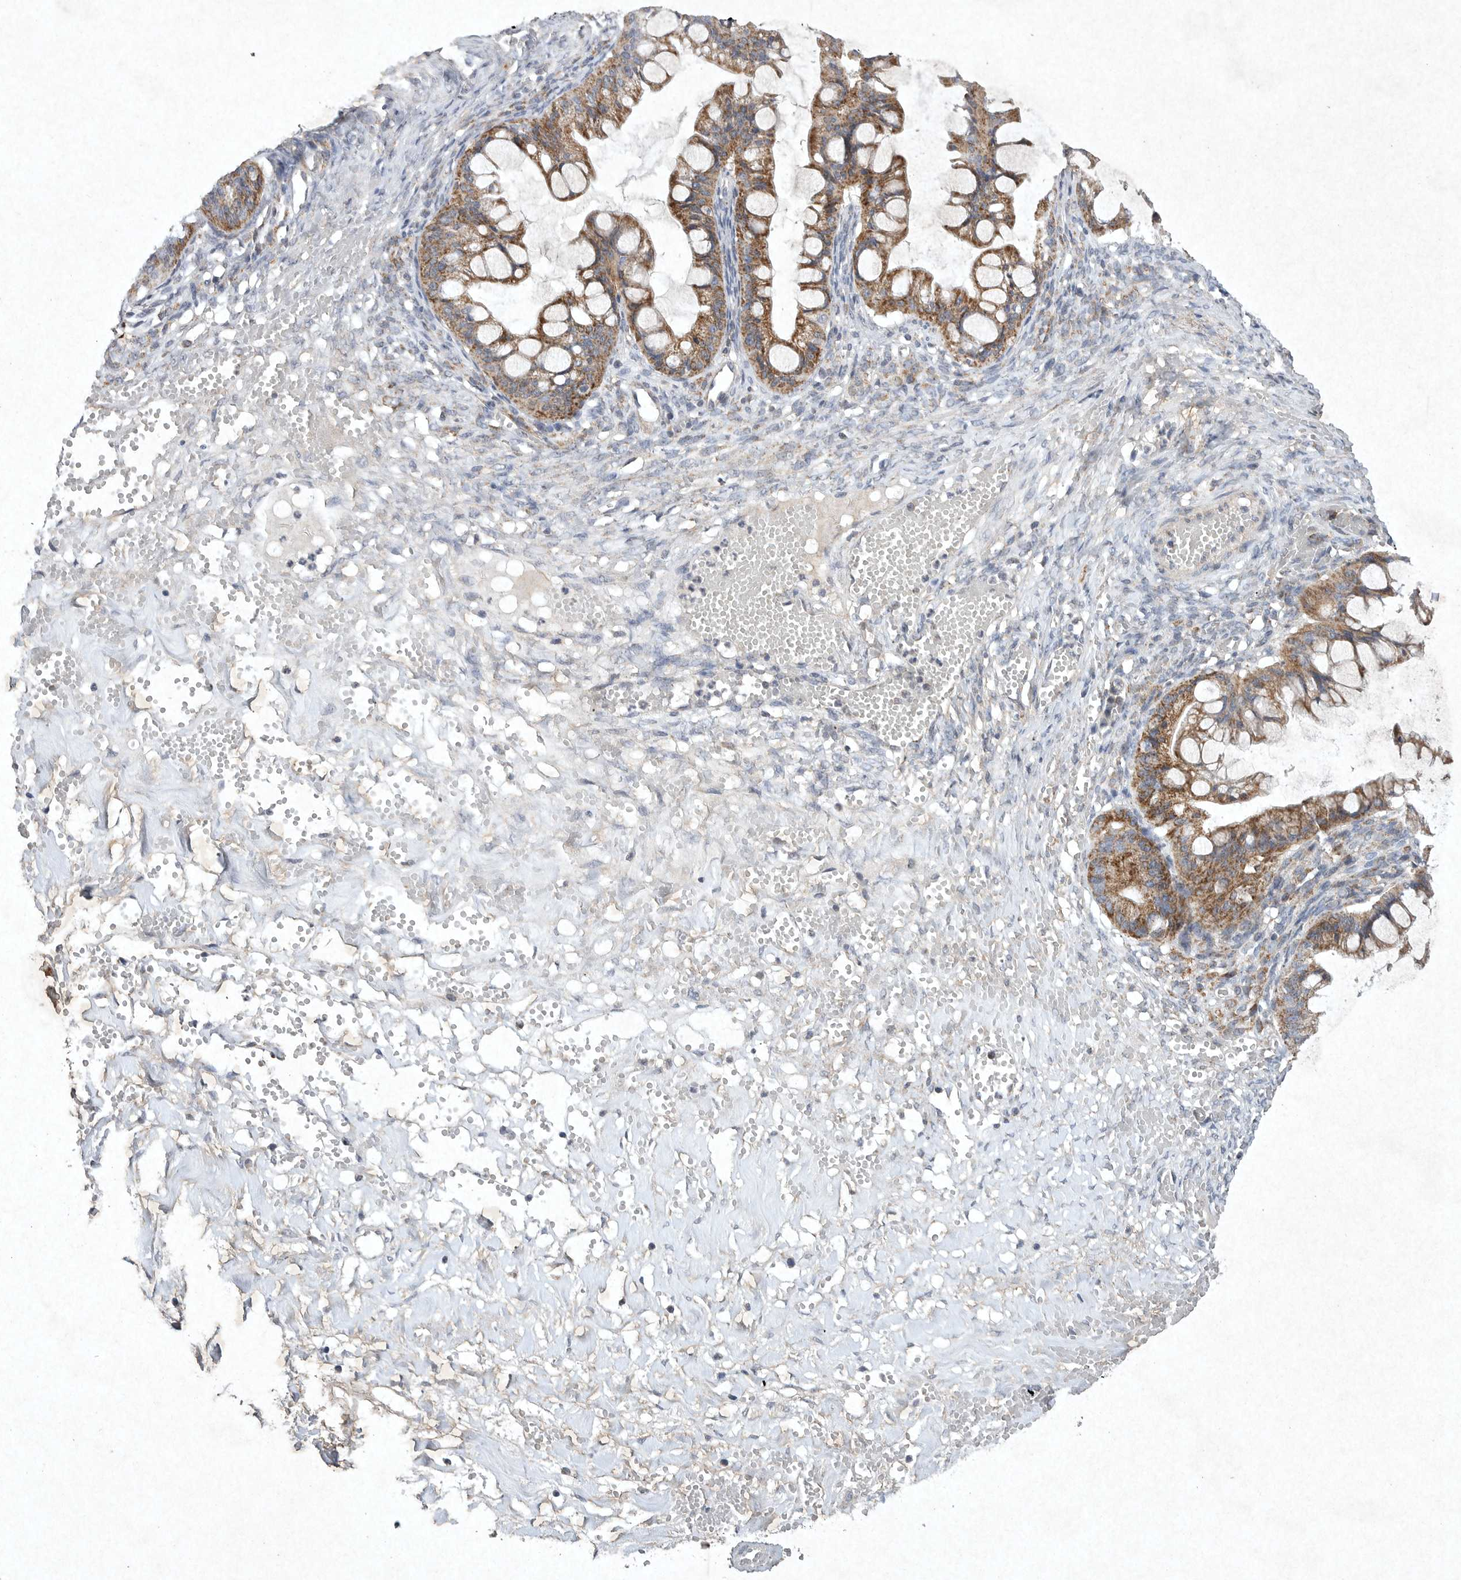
{"staining": {"intensity": "moderate", "quantity": ">75%", "location": "cytoplasmic/membranous"}, "tissue": "ovarian cancer", "cell_type": "Tumor cells", "image_type": "cancer", "snomed": [{"axis": "morphology", "description": "Cystadenocarcinoma, mucinous, NOS"}, {"axis": "topography", "description": "Ovary"}], "caption": "A photomicrograph of human mucinous cystadenocarcinoma (ovarian) stained for a protein shows moderate cytoplasmic/membranous brown staining in tumor cells.", "gene": "DDR1", "patient": {"sex": "female", "age": 73}}